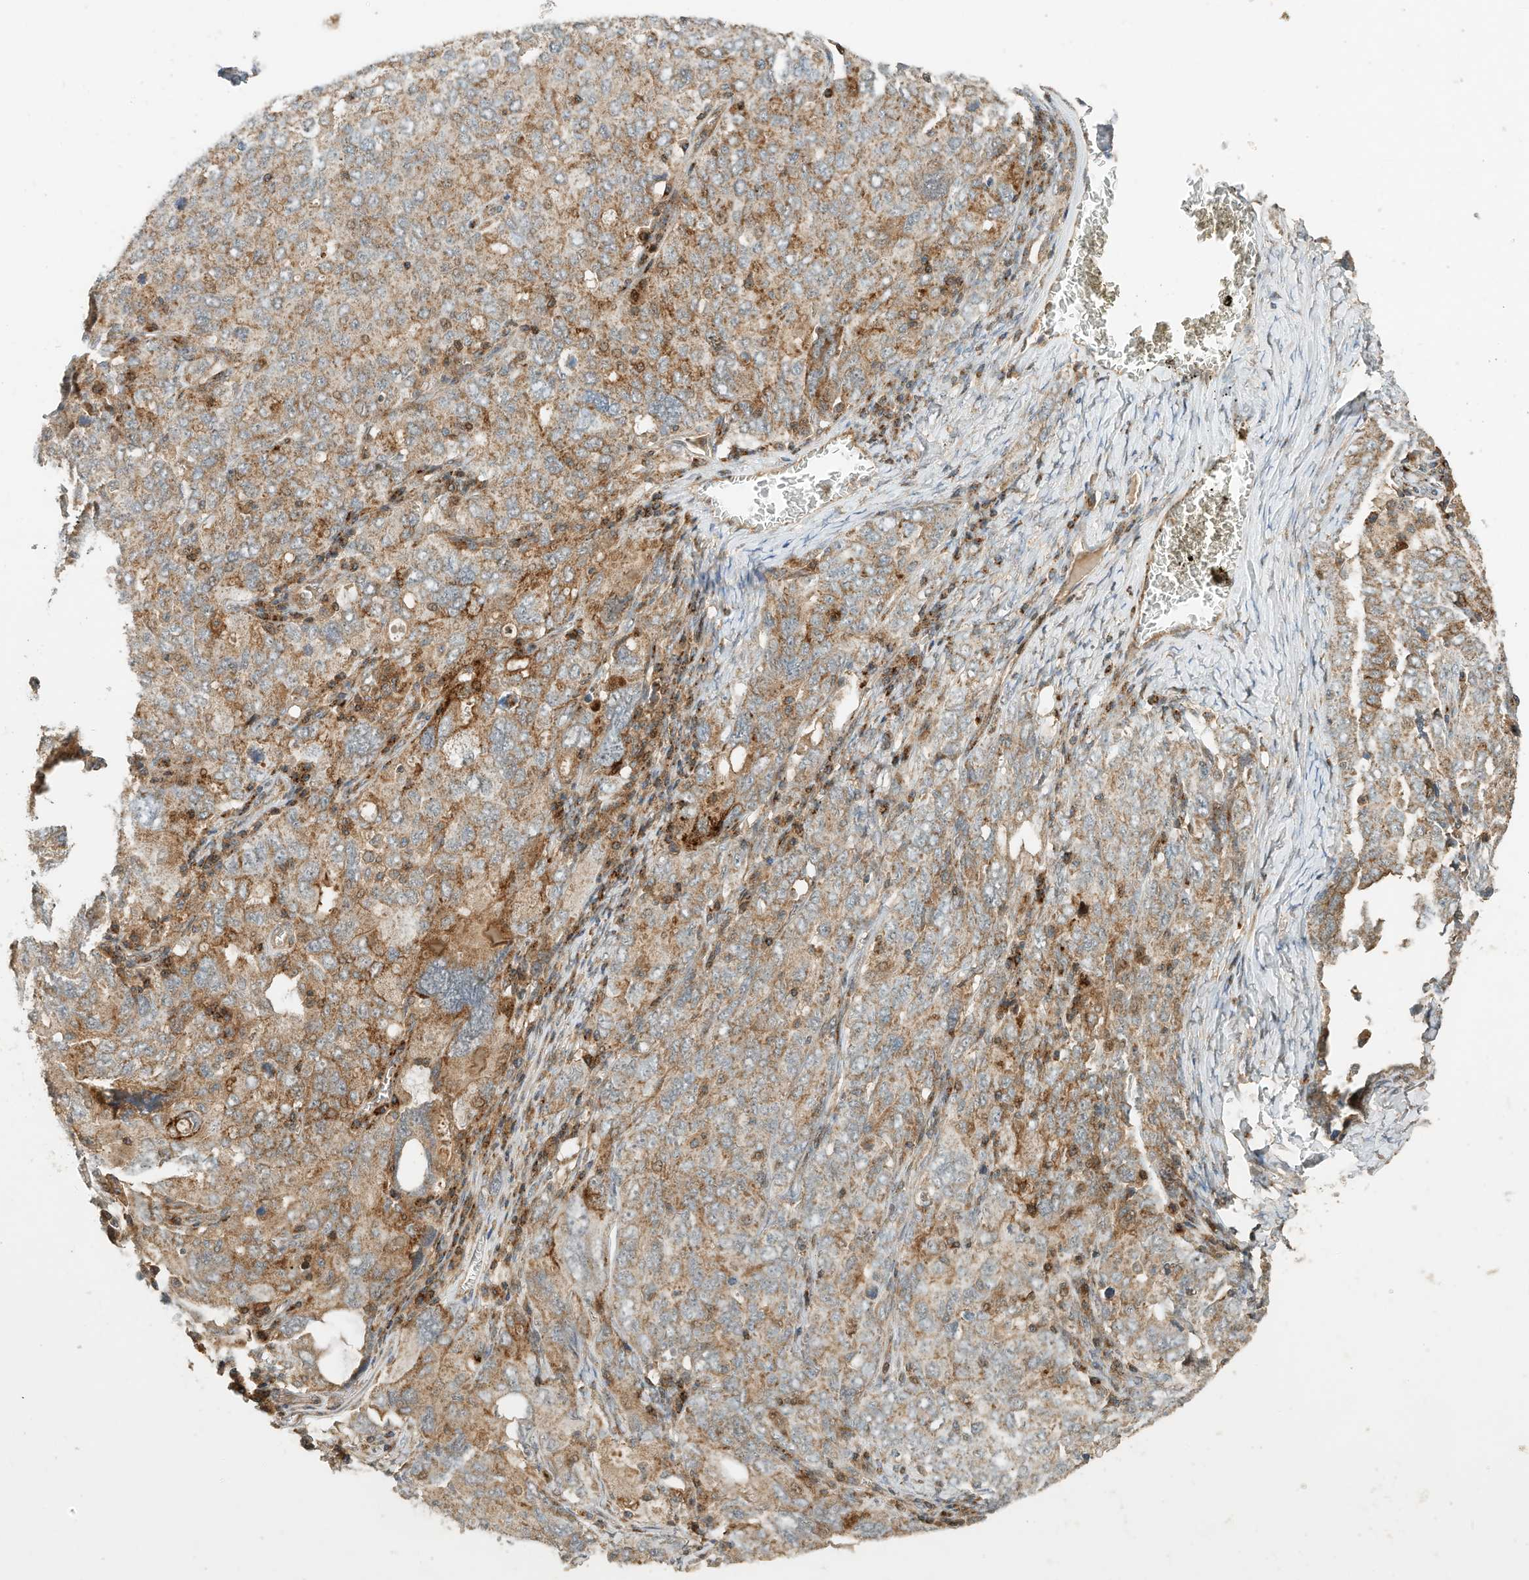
{"staining": {"intensity": "moderate", "quantity": ">75%", "location": "cytoplasmic/membranous"}, "tissue": "ovarian cancer", "cell_type": "Tumor cells", "image_type": "cancer", "snomed": [{"axis": "morphology", "description": "Carcinoma, endometroid"}, {"axis": "topography", "description": "Ovary"}], "caption": "IHC image of human ovarian cancer stained for a protein (brown), which demonstrates medium levels of moderate cytoplasmic/membranous positivity in about >75% of tumor cells.", "gene": "CPAMD8", "patient": {"sex": "female", "age": 62}}